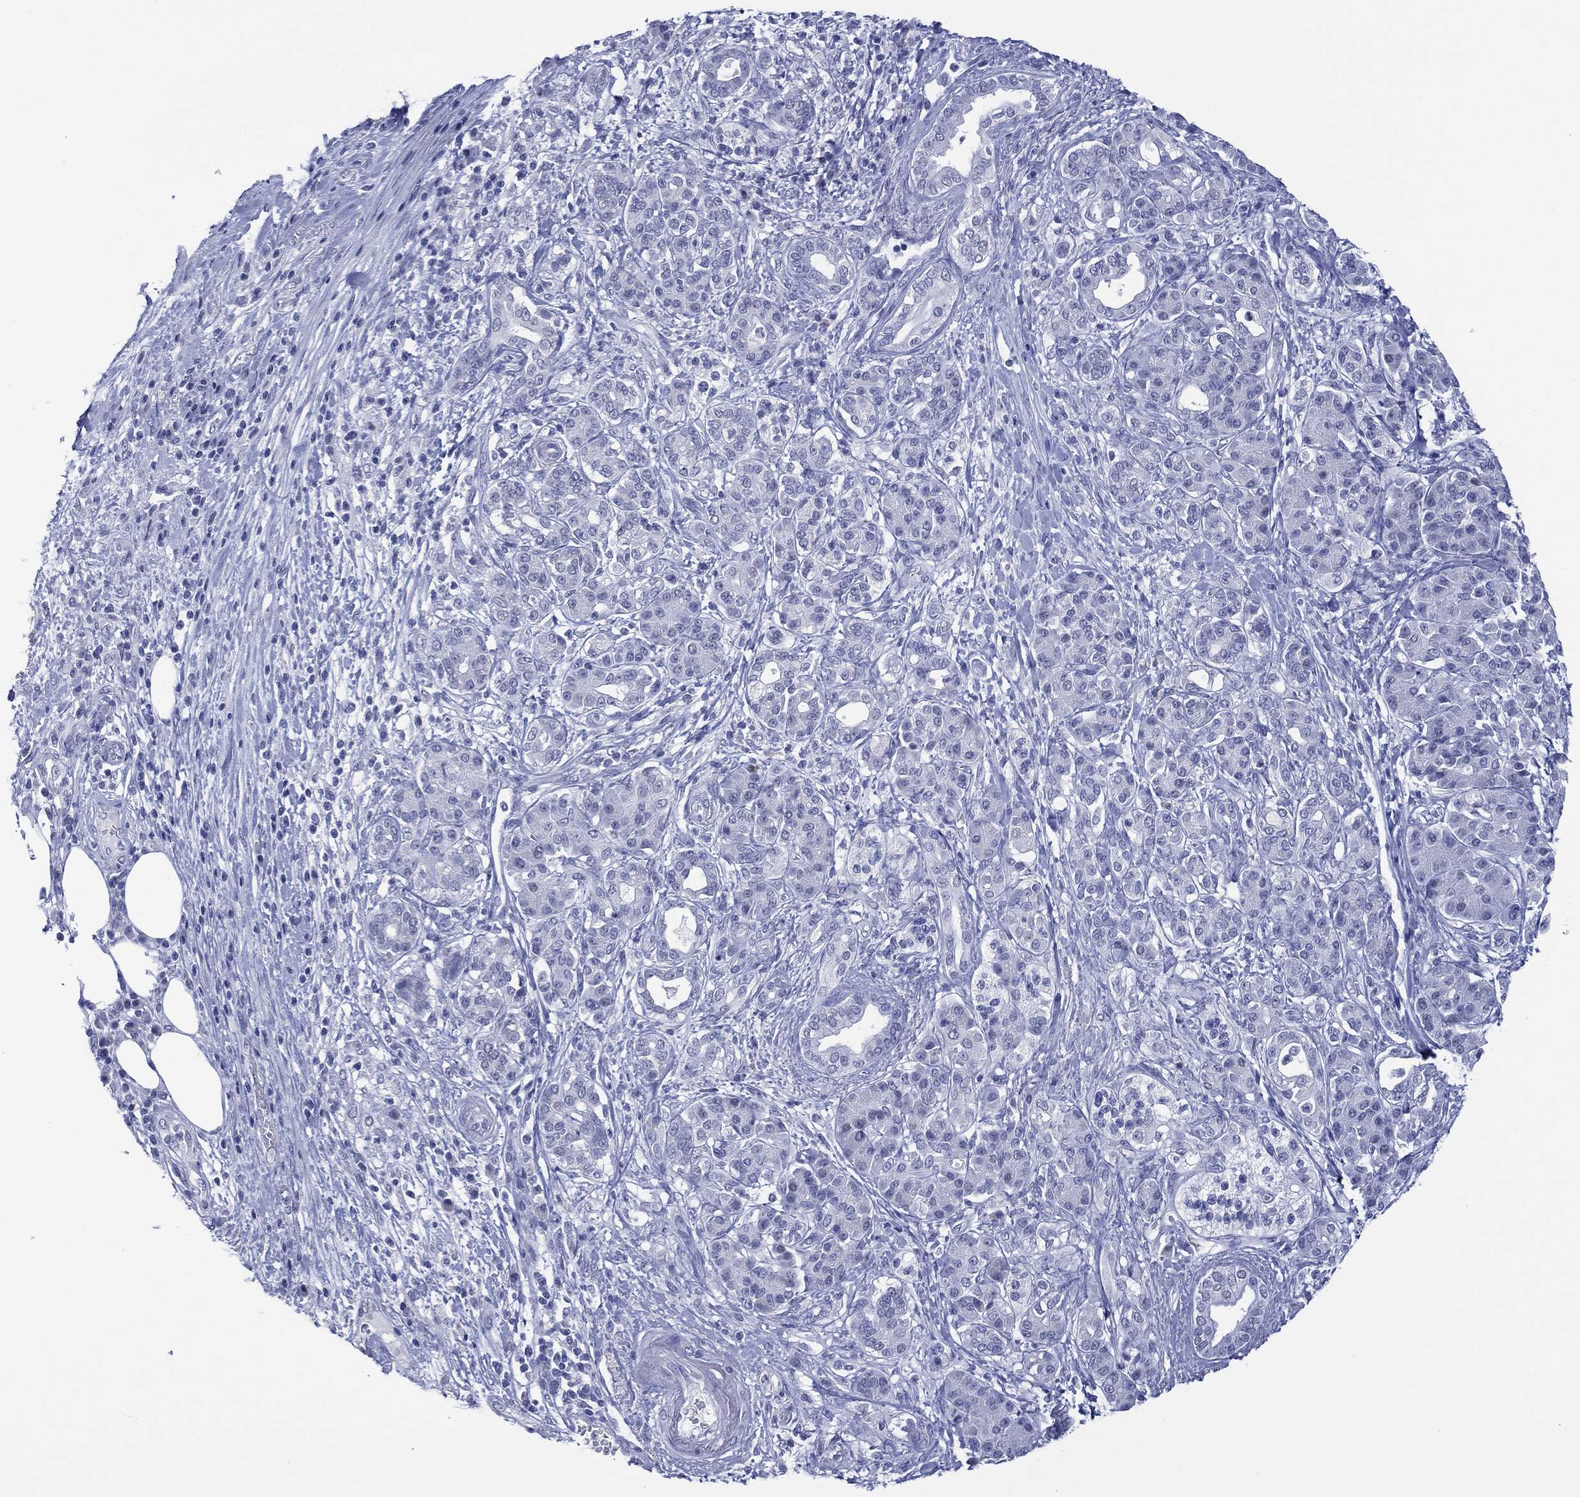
{"staining": {"intensity": "negative", "quantity": "none", "location": "none"}, "tissue": "pancreatic cancer", "cell_type": "Tumor cells", "image_type": "cancer", "snomed": [{"axis": "morphology", "description": "Adenocarcinoma, NOS"}, {"axis": "topography", "description": "Pancreas"}], "caption": "High magnification brightfield microscopy of pancreatic adenocarcinoma stained with DAB (3,3'-diaminobenzidine) (brown) and counterstained with hematoxylin (blue): tumor cells show no significant expression.", "gene": "UTF1", "patient": {"sex": "female", "age": 73}}